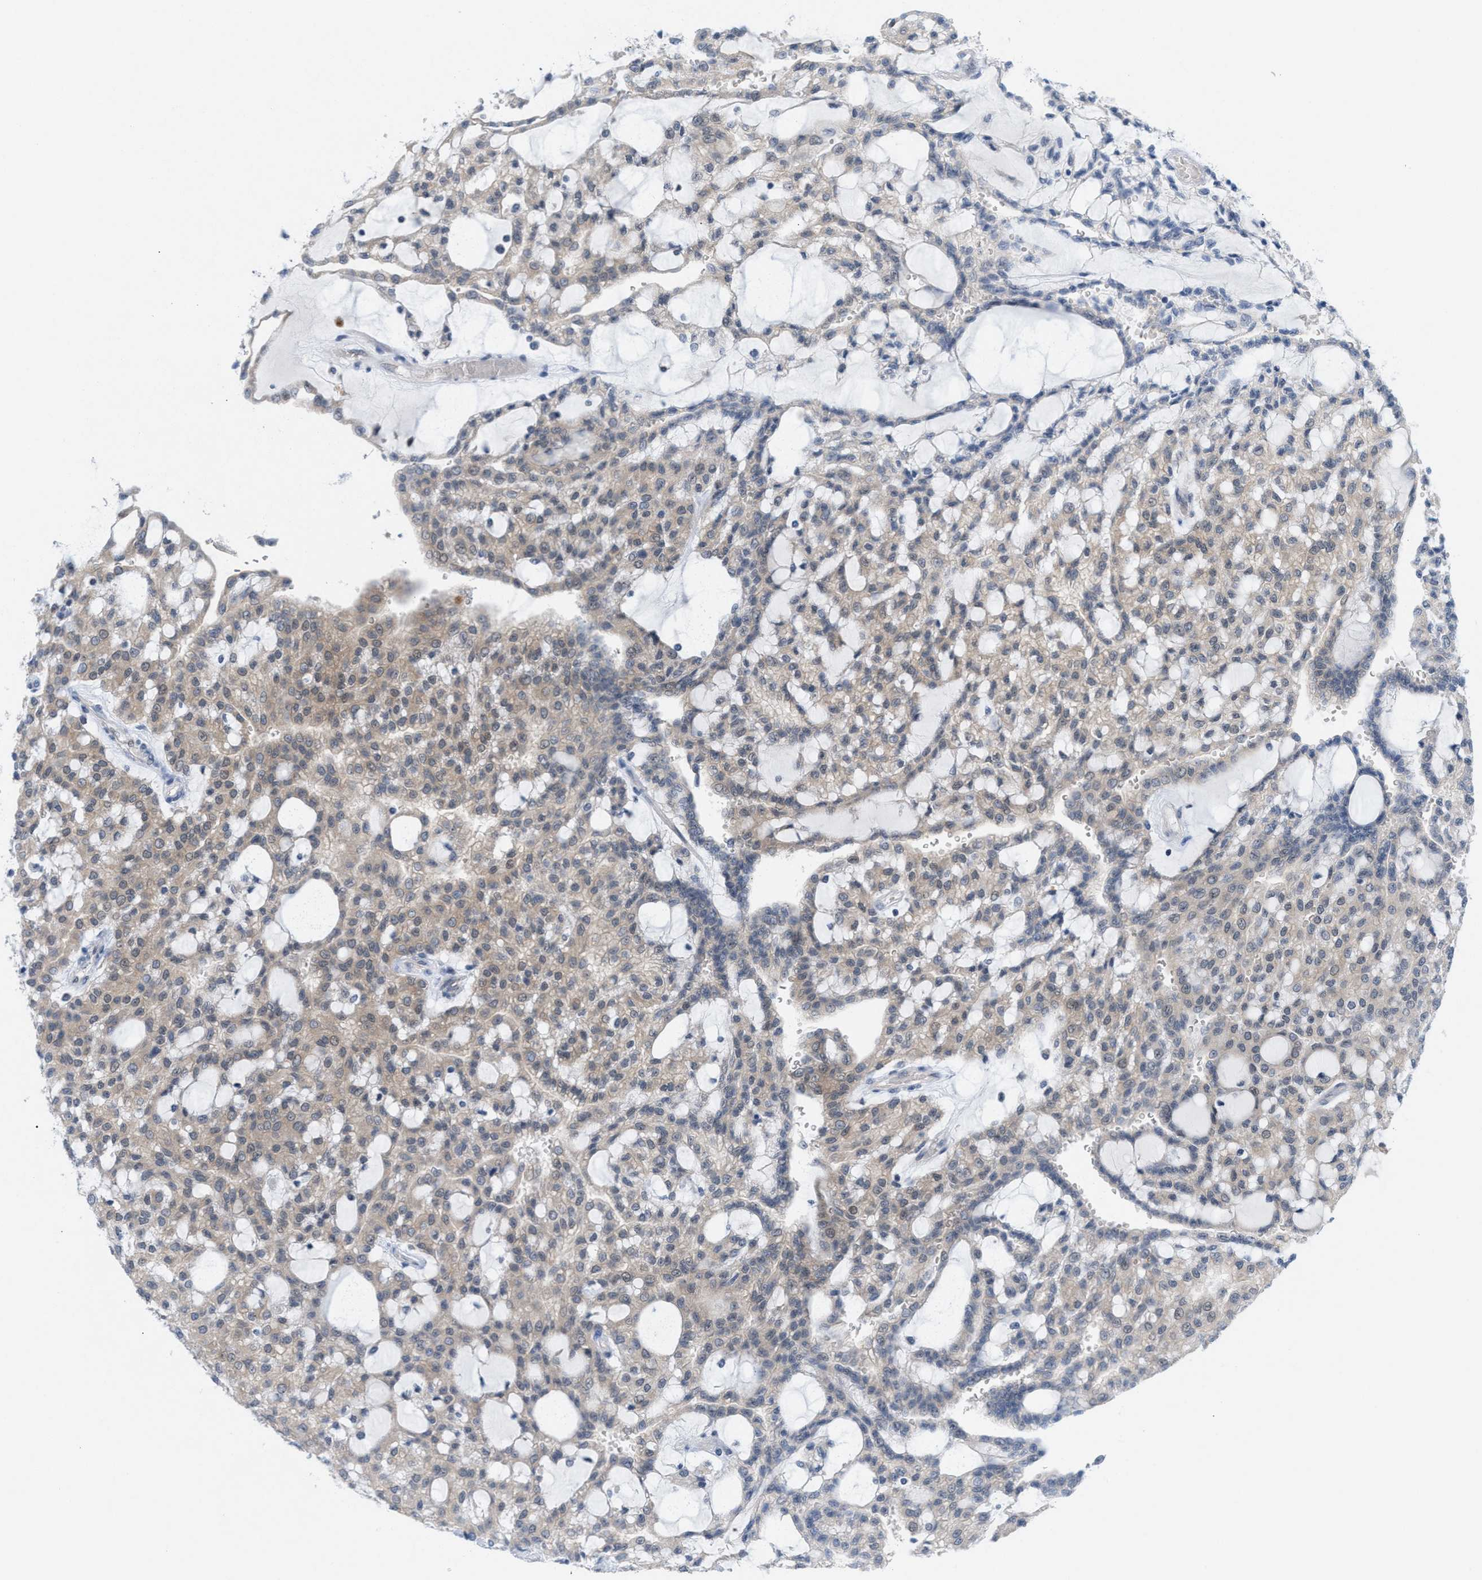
{"staining": {"intensity": "weak", "quantity": "25%-75%", "location": "cytoplasmic/membranous,nuclear"}, "tissue": "renal cancer", "cell_type": "Tumor cells", "image_type": "cancer", "snomed": [{"axis": "morphology", "description": "Adenocarcinoma, NOS"}, {"axis": "topography", "description": "Kidney"}], "caption": "Renal adenocarcinoma stained with DAB (3,3'-diaminobenzidine) immunohistochemistry demonstrates low levels of weak cytoplasmic/membranous and nuclear positivity in about 25%-75% of tumor cells.", "gene": "WIPI2", "patient": {"sex": "male", "age": 63}}